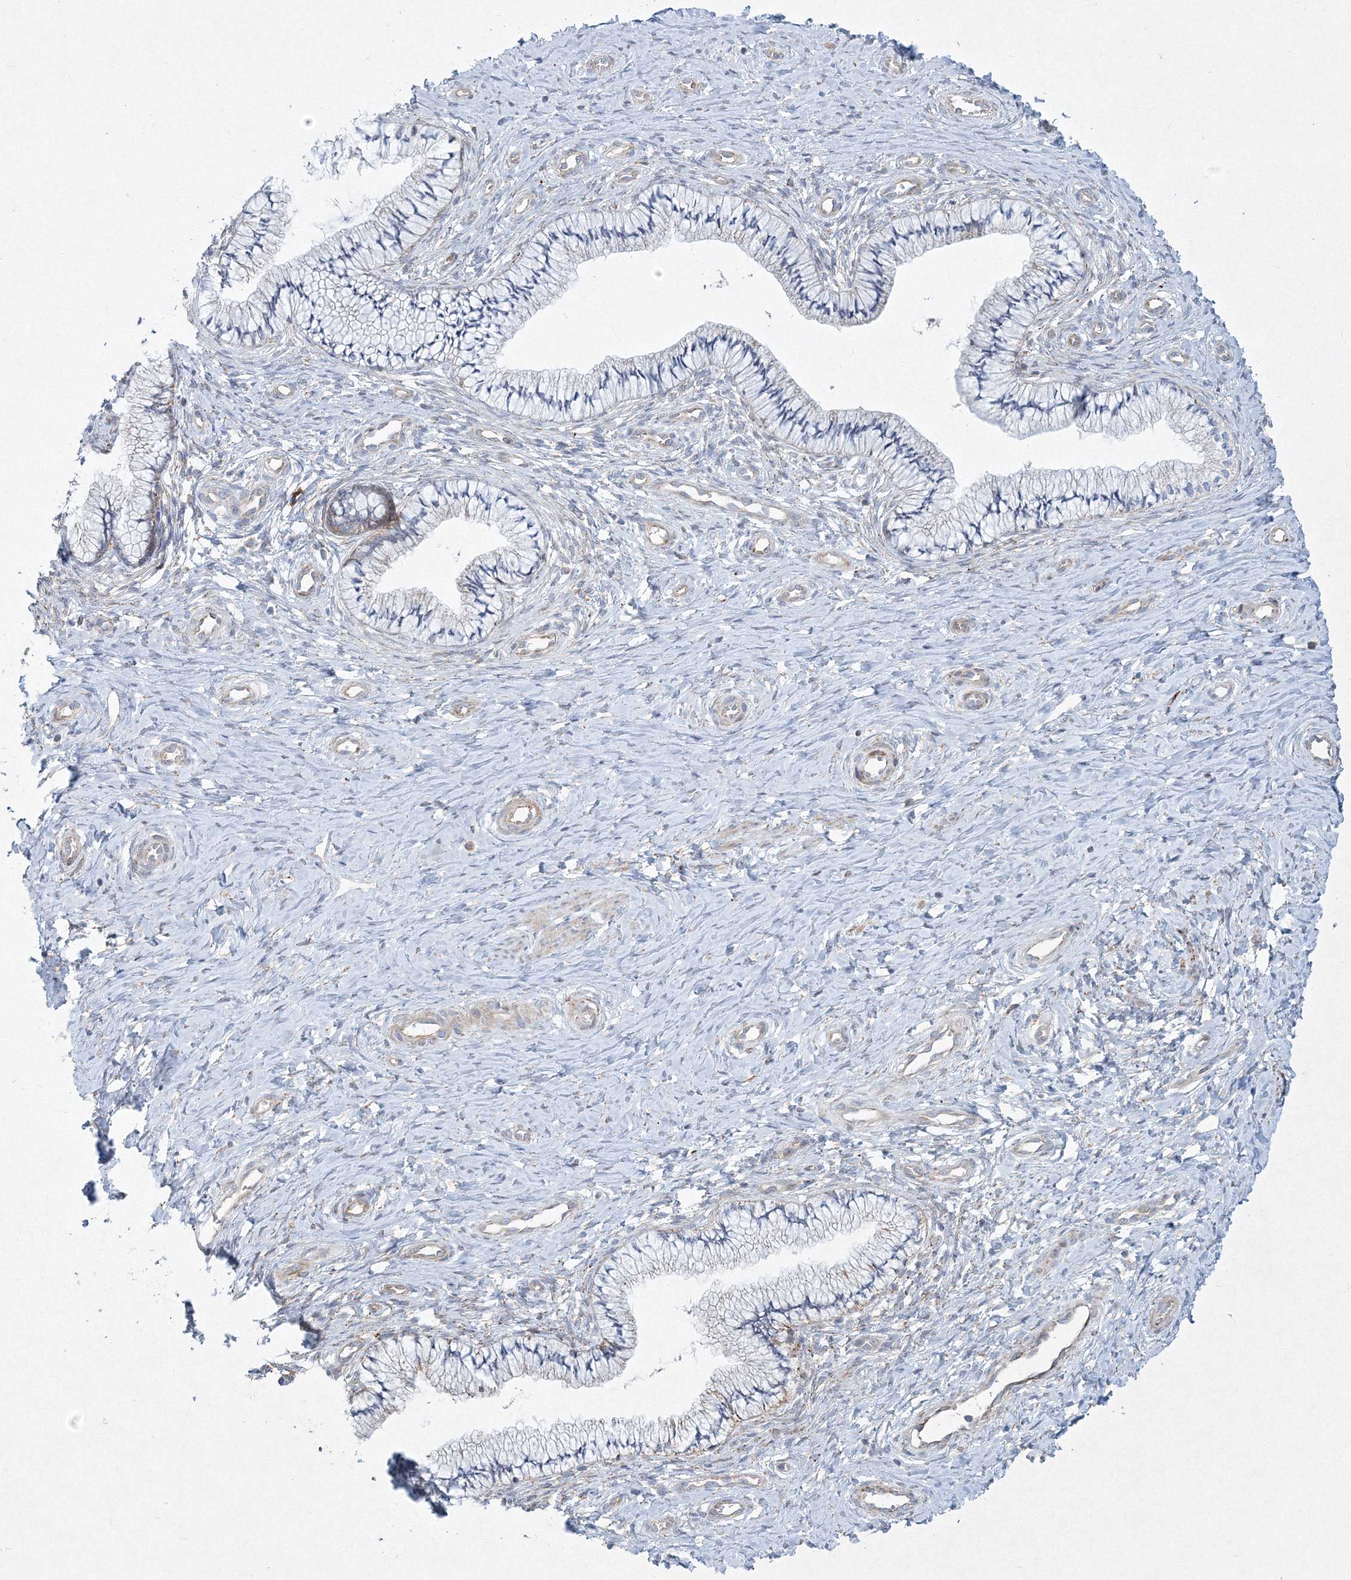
{"staining": {"intensity": "moderate", "quantity": "25%-75%", "location": "cytoplasmic/membranous"}, "tissue": "cervix", "cell_type": "Glandular cells", "image_type": "normal", "snomed": [{"axis": "morphology", "description": "Normal tissue, NOS"}, {"axis": "topography", "description": "Cervix"}], "caption": "Moderate cytoplasmic/membranous positivity is present in about 25%-75% of glandular cells in unremarkable cervix. Using DAB (brown) and hematoxylin (blue) stains, captured at high magnification using brightfield microscopy.", "gene": "WDR49", "patient": {"sex": "female", "age": 36}}